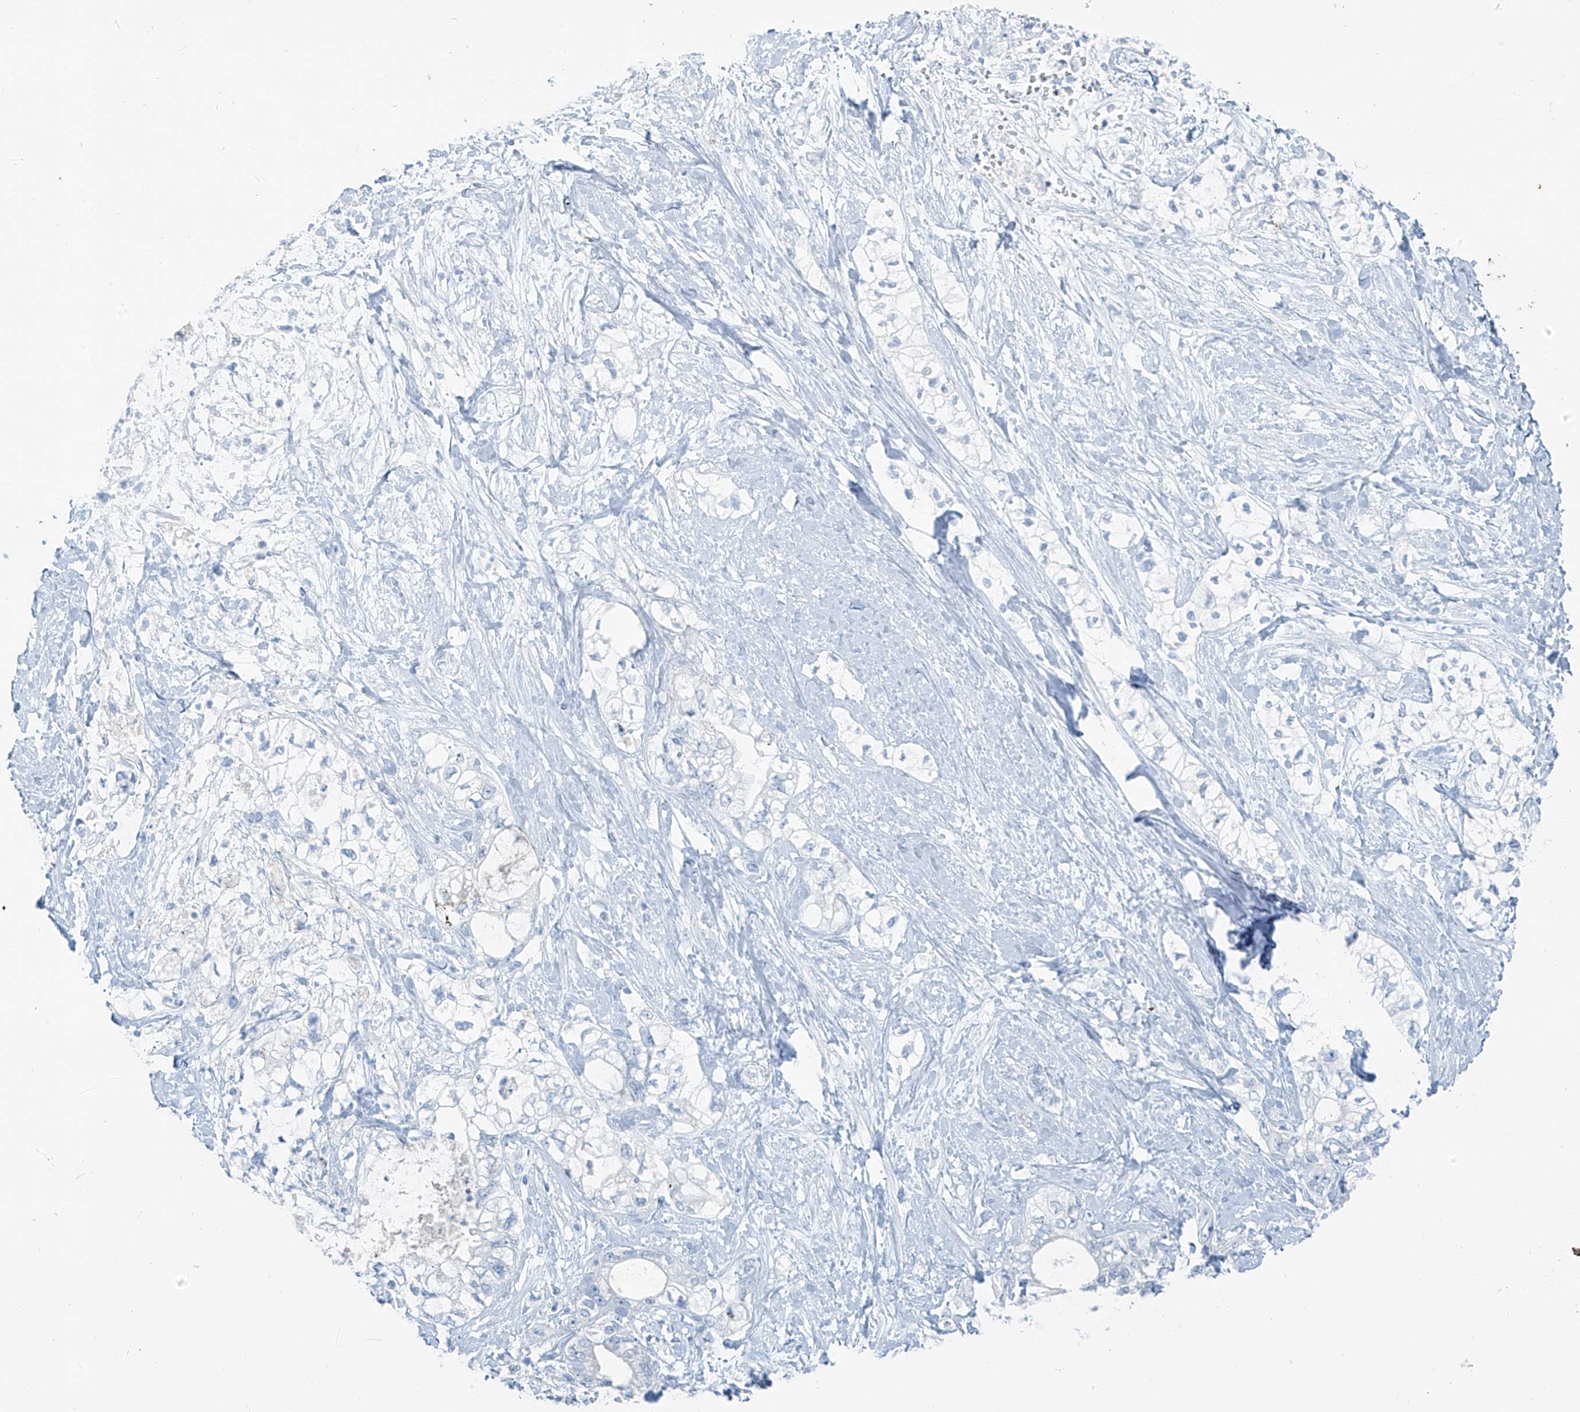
{"staining": {"intensity": "negative", "quantity": "none", "location": "none"}, "tissue": "pancreatic cancer", "cell_type": "Tumor cells", "image_type": "cancer", "snomed": [{"axis": "morphology", "description": "Adenocarcinoma, NOS"}, {"axis": "topography", "description": "Pancreas"}], "caption": "The immunohistochemistry photomicrograph has no significant positivity in tumor cells of adenocarcinoma (pancreatic) tissue. (Stains: DAB (3,3'-diaminobenzidine) immunohistochemistry (IHC) with hematoxylin counter stain, Microscopy: brightfield microscopy at high magnification).", "gene": "SLC25A43", "patient": {"sex": "male", "age": 70}}